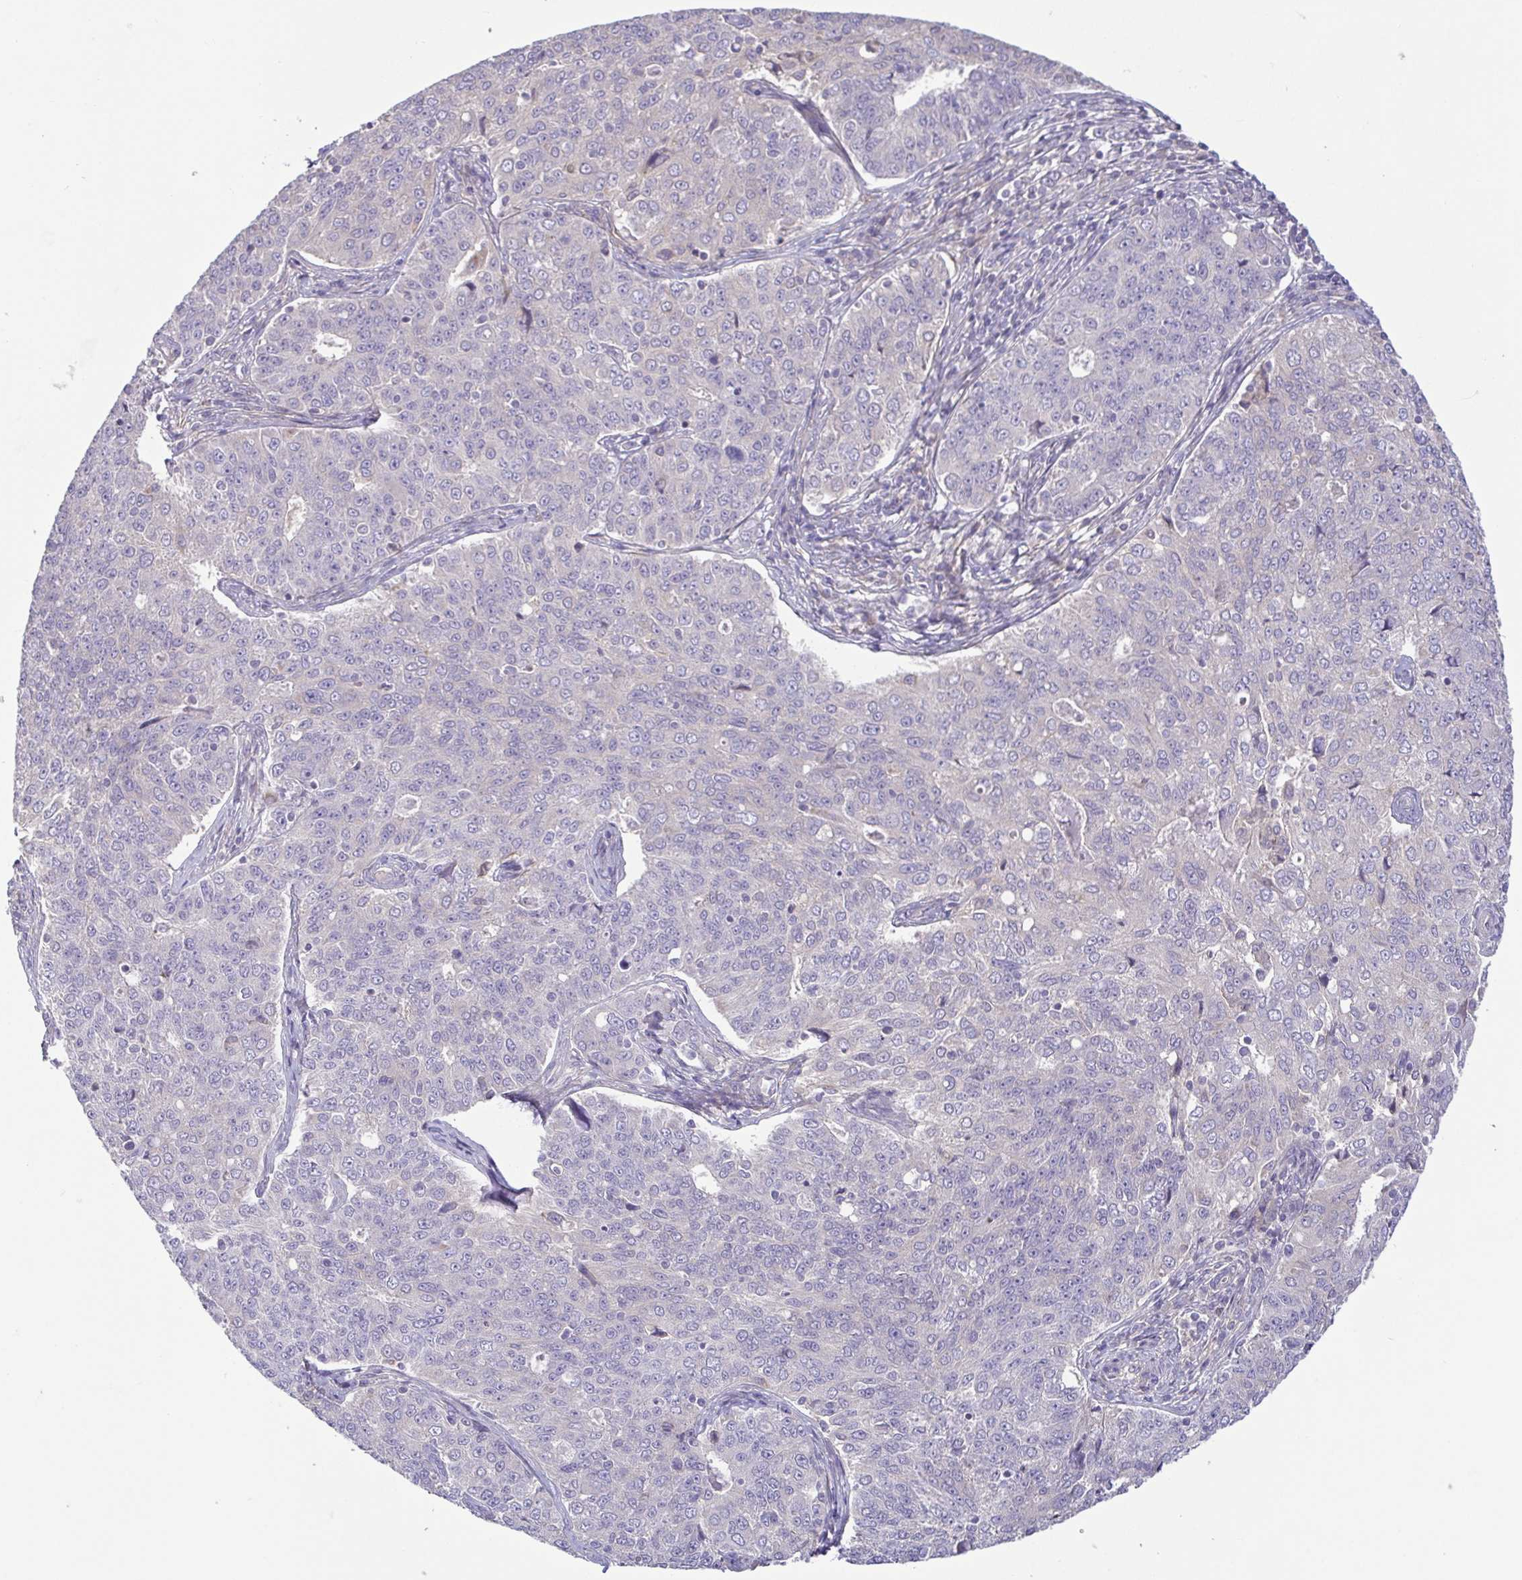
{"staining": {"intensity": "negative", "quantity": "none", "location": "none"}, "tissue": "endometrial cancer", "cell_type": "Tumor cells", "image_type": "cancer", "snomed": [{"axis": "morphology", "description": "Adenocarcinoma, NOS"}, {"axis": "topography", "description": "Endometrium"}], "caption": "Photomicrograph shows no protein expression in tumor cells of endometrial cancer tissue.", "gene": "LMF2", "patient": {"sex": "female", "age": 43}}